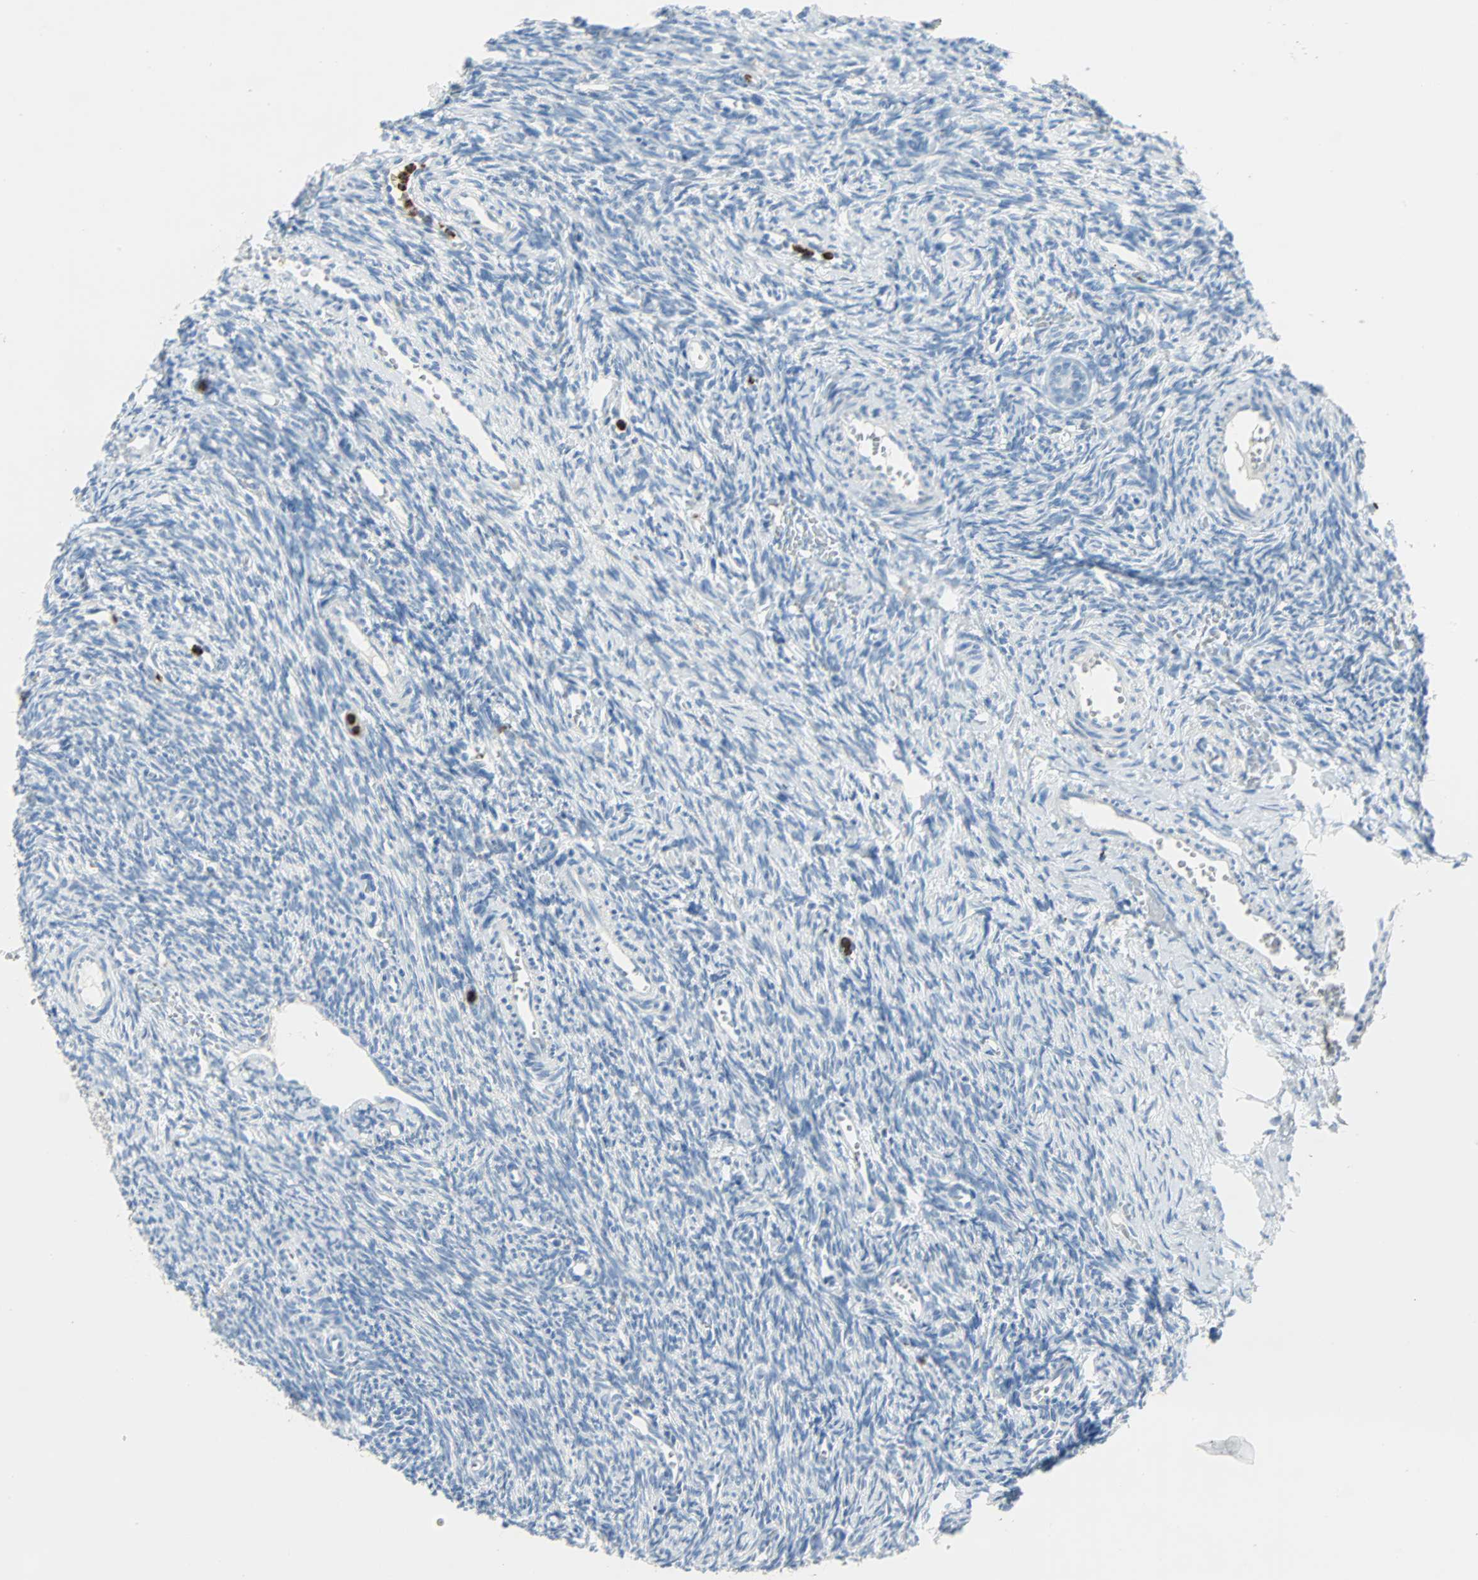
{"staining": {"intensity": "negative", "quantity": "none", "location": "none"}, "tissue": "ovary", "cell_type": "Follicle cells", "image_type": "normal", "snomed": [{"axis": "morphology", "description": "Normal tissue, NOS"}, {"axis": "topography", "description": "Ovary"}], "caption": "The micrograph displays no staining of follicle cells in benign ovary.", "gene": "CLEC4A", "patient": {"sex": "female", "age": 39}}